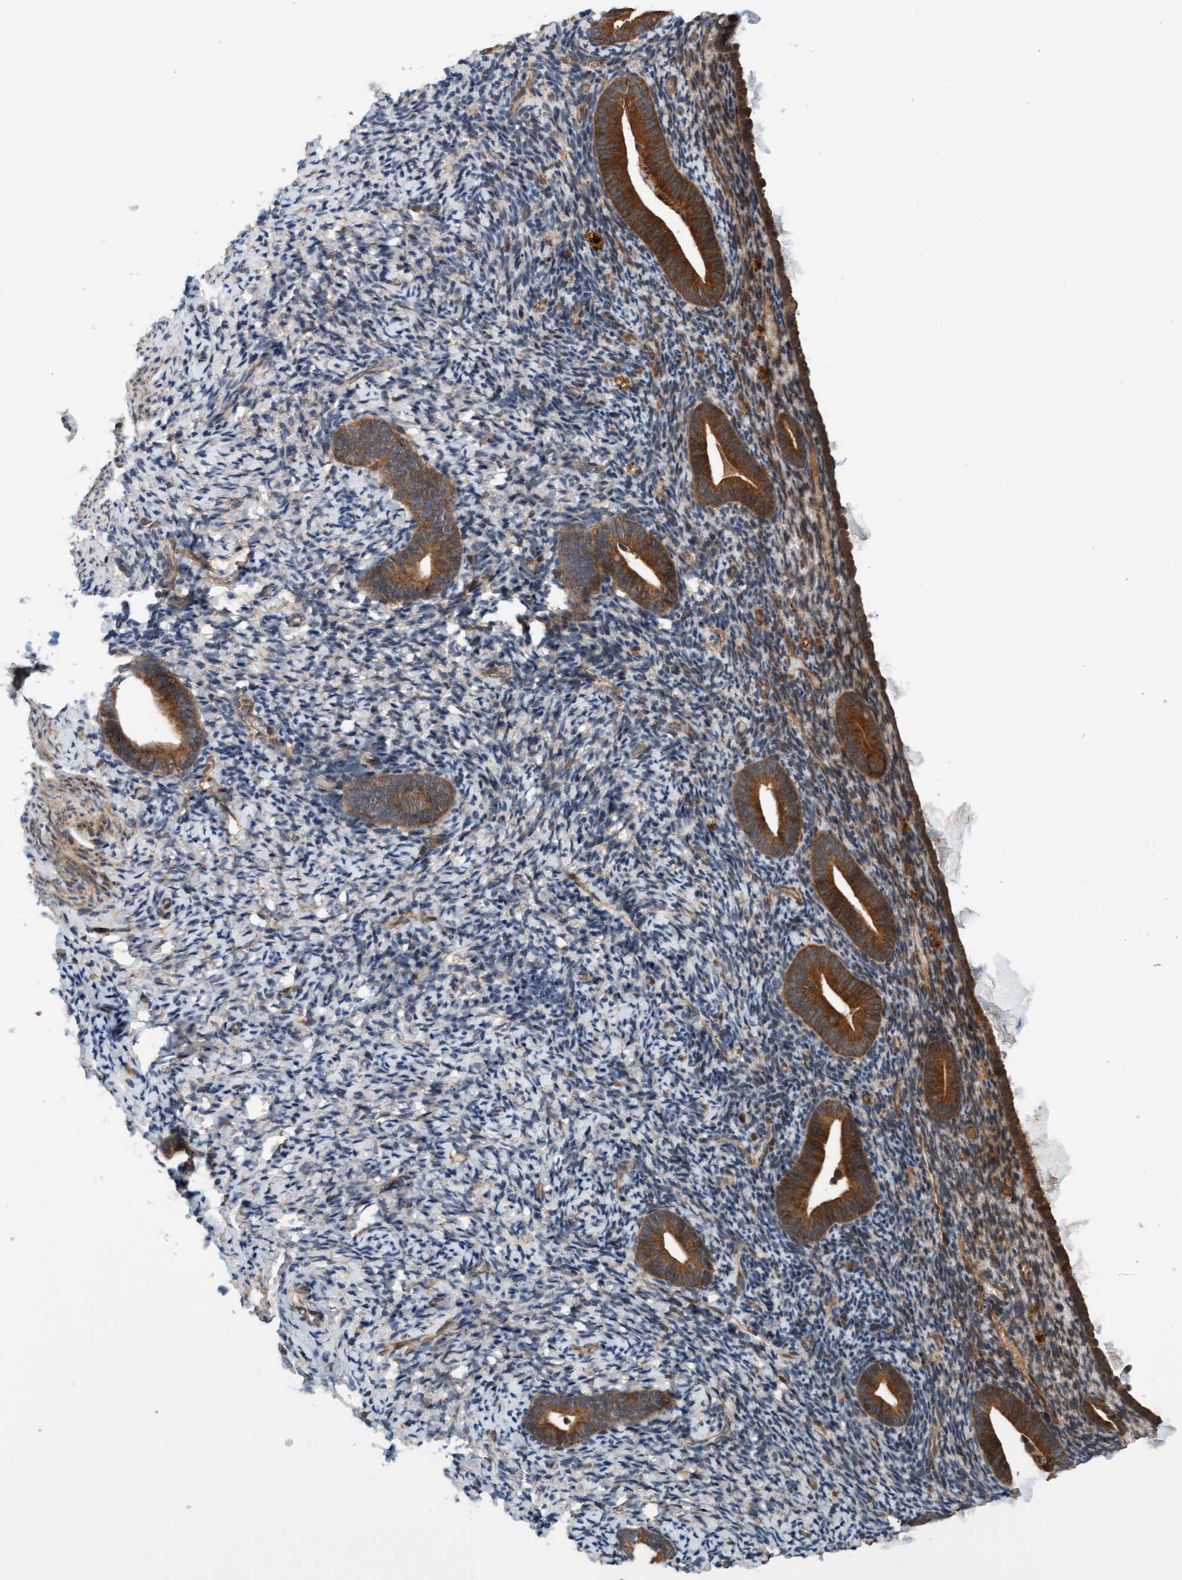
{"staining": {"intensity": "weak", "quantity": ">75%", "location": "cytoplasmic/membranous"}, "tissue": "endometrium", "cell_type": "Cells in endometrial stroma", "image_type": "normal", "snomed": [{"axis": "morphology", "description": "Normal tissue, NOS"}, {"axis": "topography", "description": "Endometrium"}], "caption": "Protein expression analysis of normal endometrium exhibits weak cytoplasmic/membranous positivity in approximately >75% of cells in endometrial stroma.", "gene": "MLXIP", "patient": {"sex": "female", "age": 51}}